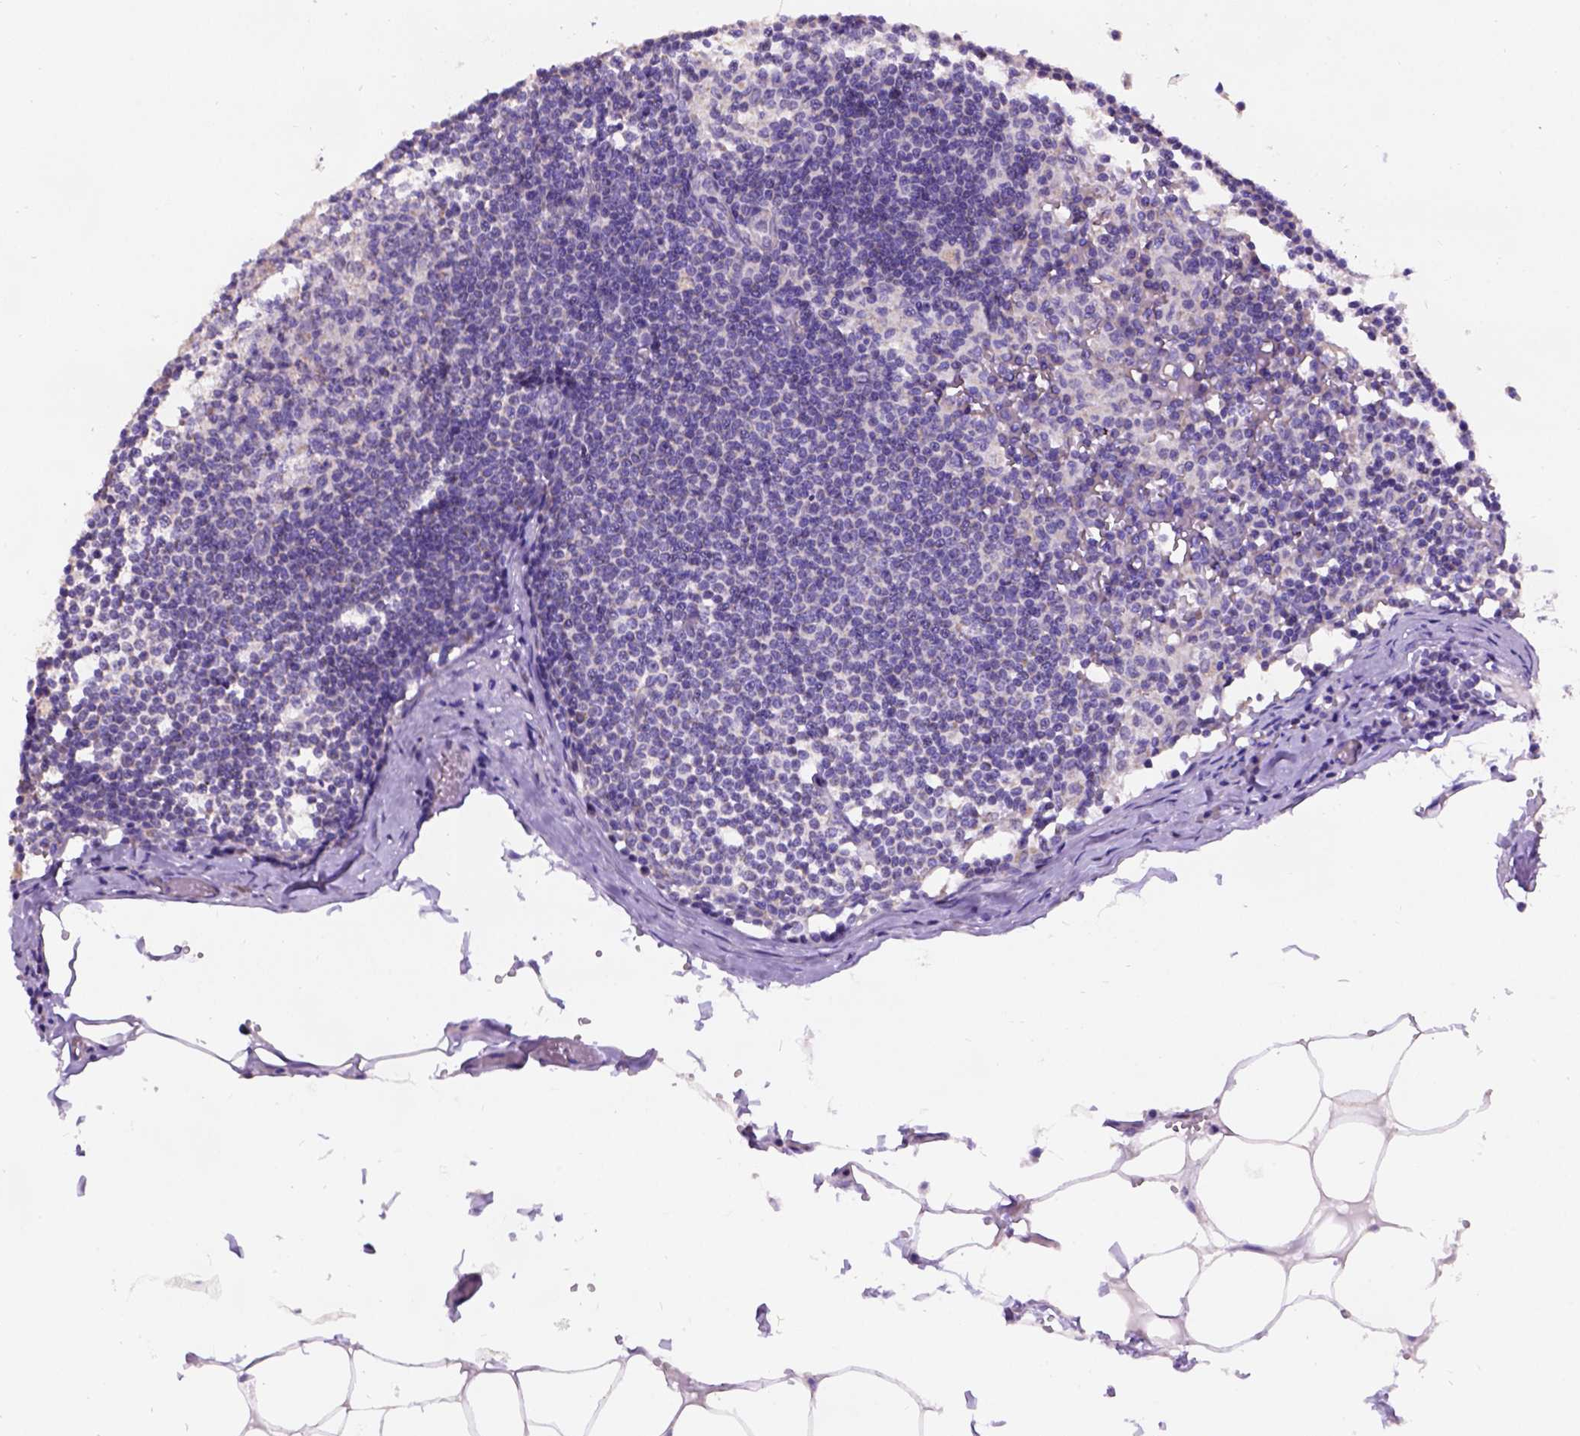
{"staining": {"intensity": "moderate", "quantity": "<25%", "location": "cytoplasmic/membranous"}, "tissue": "lymph node", "cell_type": "Non-germinal center cells", "image_type": "normal", "snomed": [{"axis": "morphology", "description": "Normal tissue, NOS"}, {"axis": "topography", "description": "Lymph node"}], "caption": "Moderate cytoplasmic/membranous staining for a protein is appreciated in about <25% of non-germinal center cells of normal lymph node using IHC.", "gene": "L2HGDH", "patient": {"sex": "female", "age": 69}}